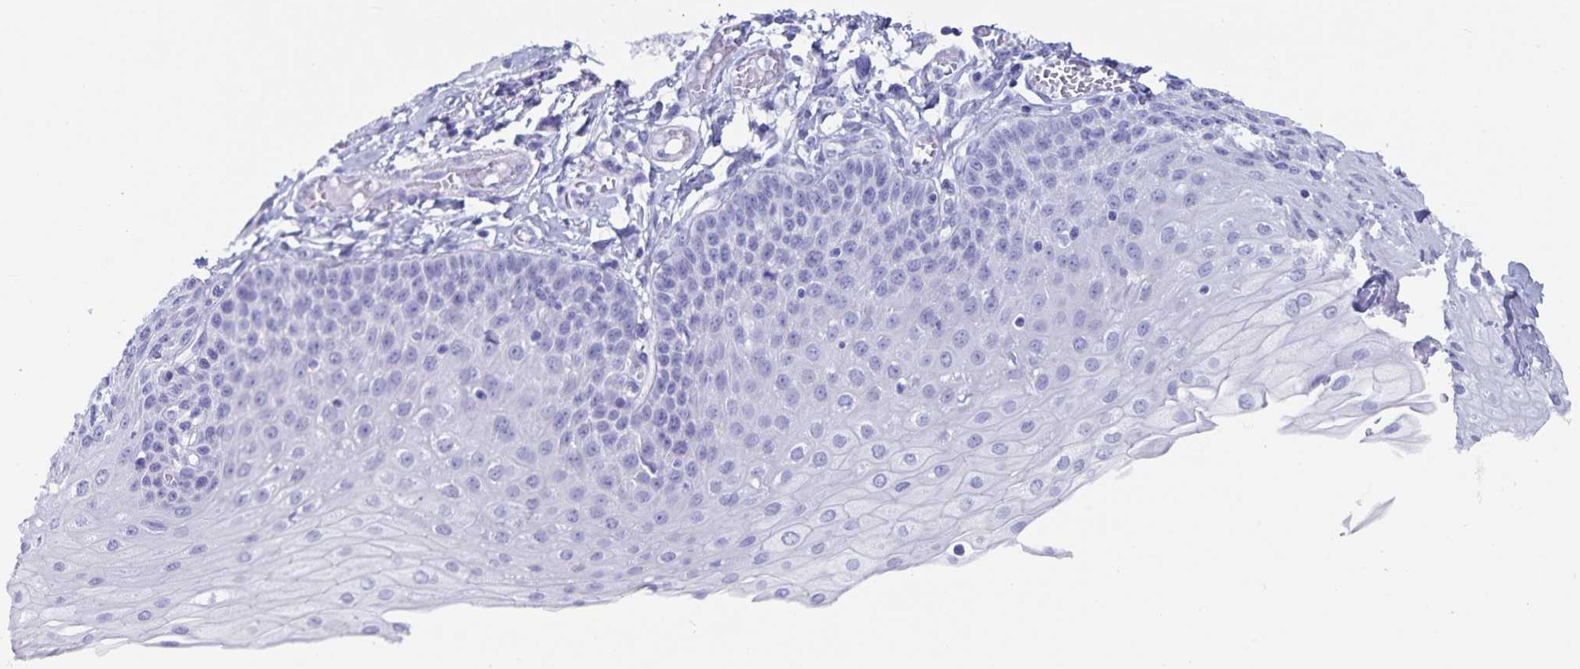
{"staining": {"intensity": "negative", "quantity": "none", "location": "none"}, "tissue": "esophagus", "cell_type": "Squamous epithelial cells", "image_type": "normal", "snomed": [{"axis": "morphology", "description": "Normal tissue, NOS"}, {"axis": "morphology", "description": "Adenocarcinoma, NOS"}, {"axis": "topography", "description": "Esophagus"}], "caption": "The immunohistochemistry photomicrograph has no significant expression in squamous epithelial cells of esophagus. (Stains: DAB (3,3'-diaminobenzidine) immunohistochemistry with hematoxylin counter stain, Microscopy: brightfield microscopy at high magnification).", "gene": "C19orf73", "patient": {"sex": "male", "age": 81}}